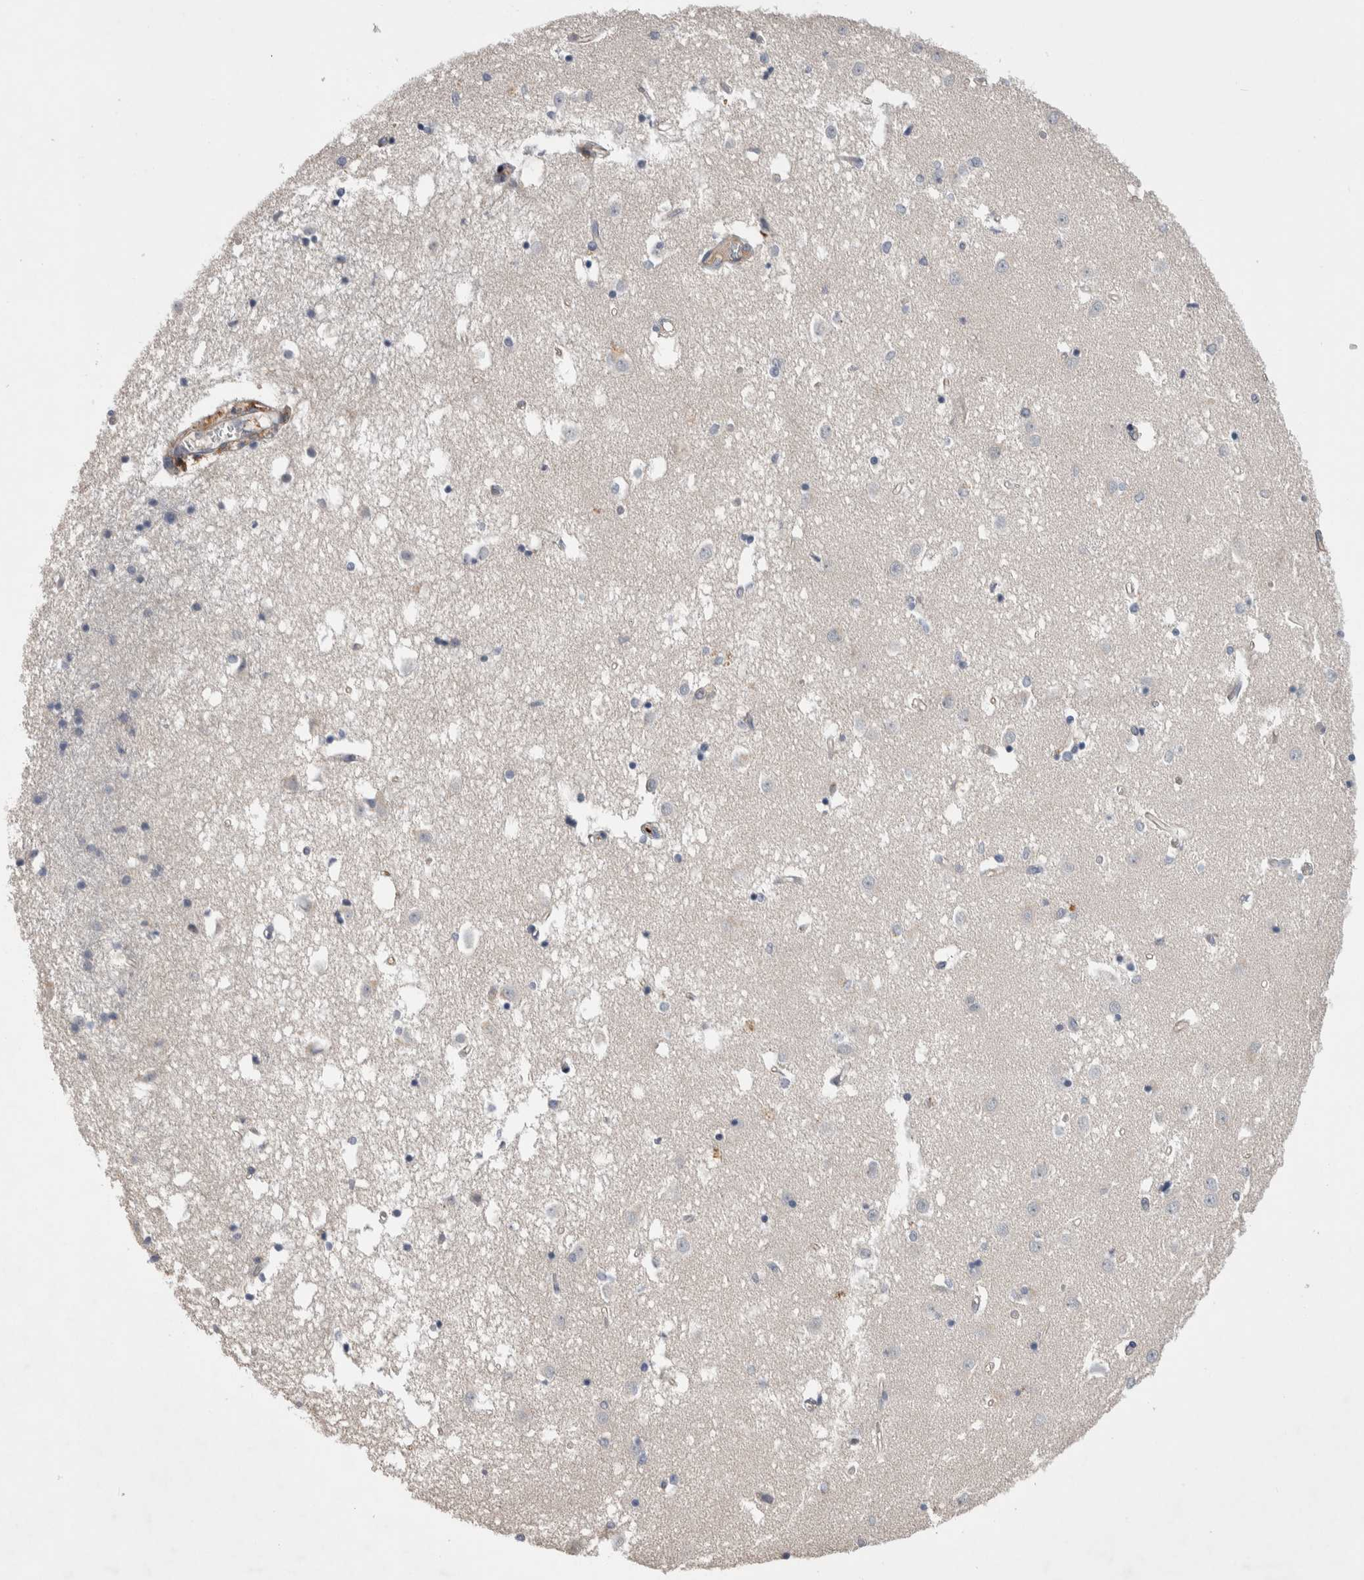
{"staining": {"intensity": "weak", "quantity": "<25%", "location": "cytoplasmic/membranous"}, "tissue": "caudate", "cell_type": "Glial cells", "image_type": "normal", "snomed": [{"axis": "morphology", "description": "Normal tissue, NOS"}, {"axis": "topography", "description": "Lateral ventricle wall"}], "caption": "A high-resolution histopathology image shows IHC staining of benign caudate, which reveals no significant staining in glial cells.", "gene": "CEP131", "patient": {"sex": "male", "age": 45}}